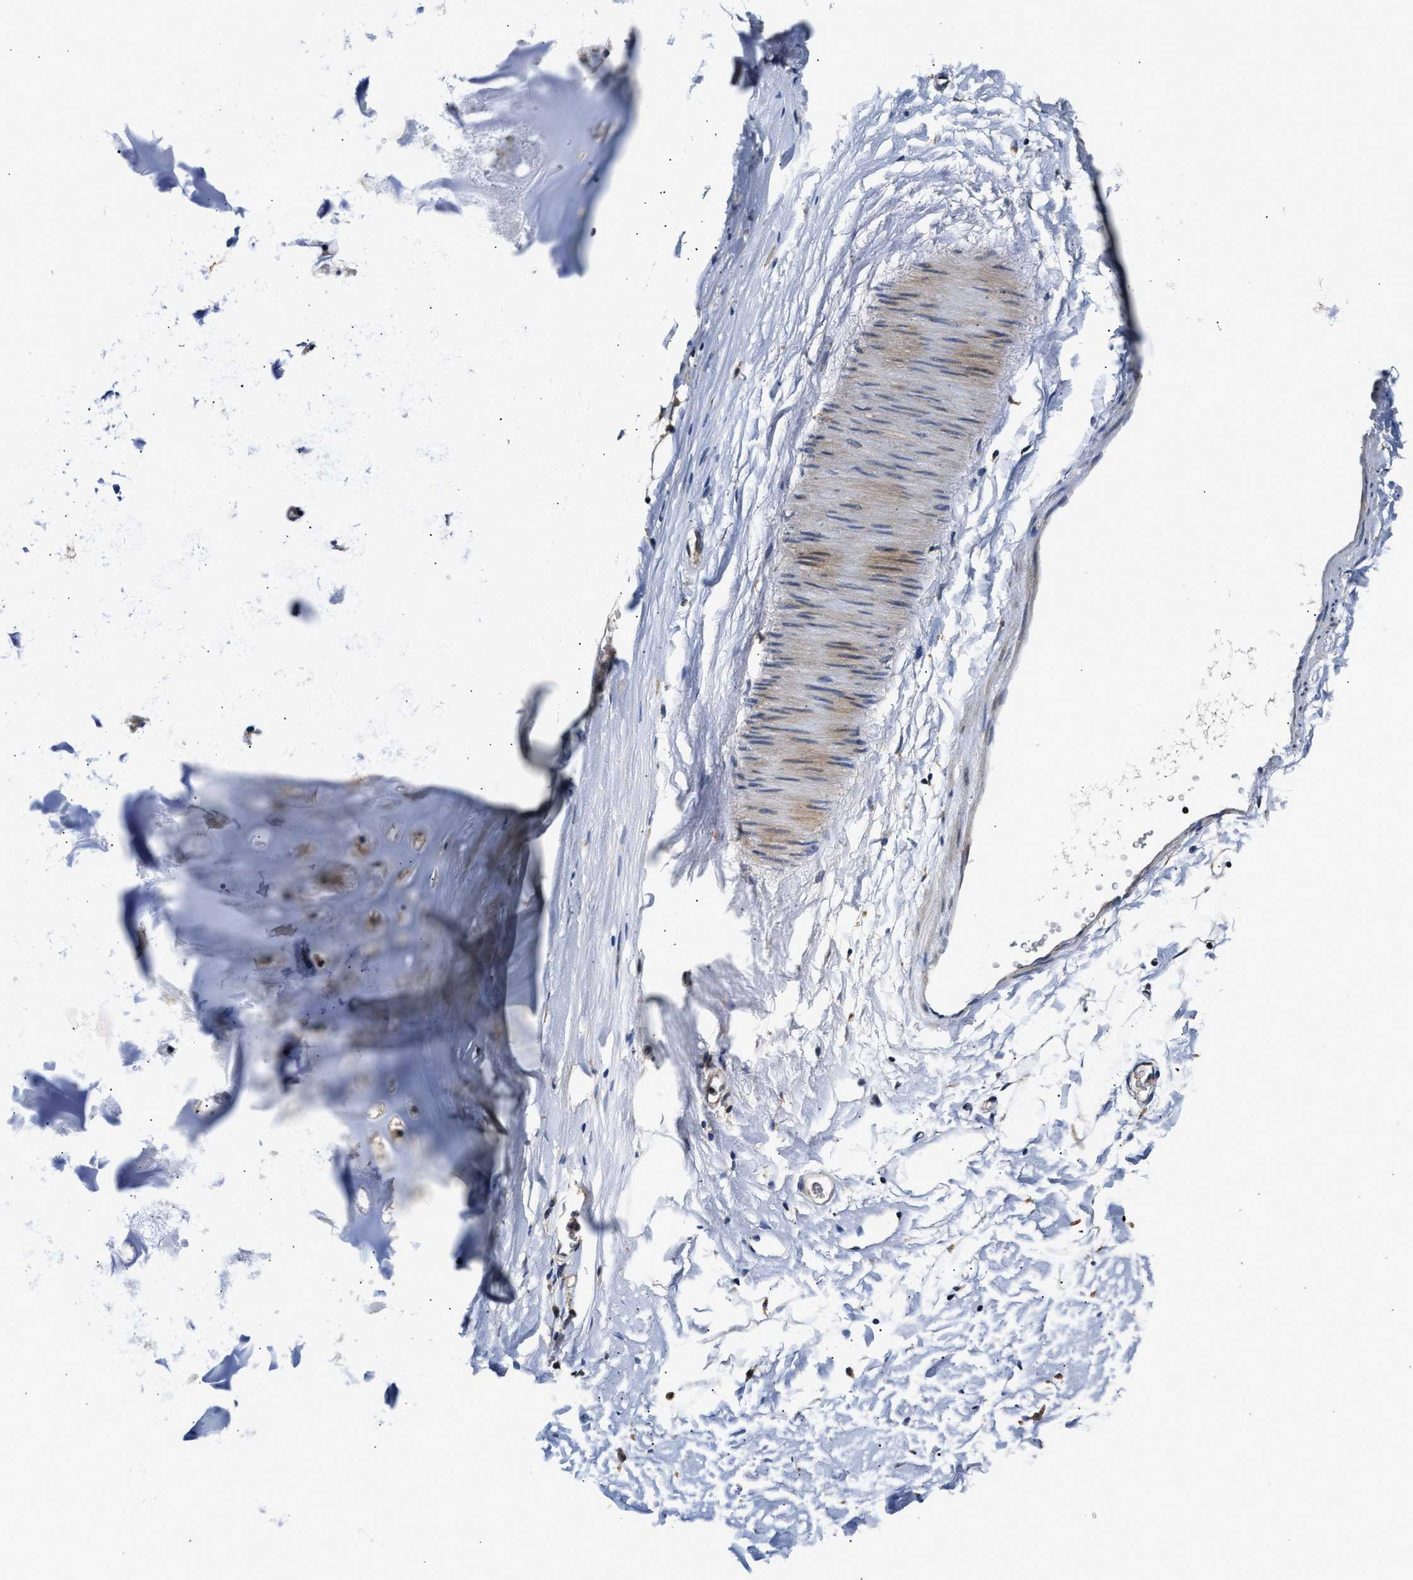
{"staining": {"intensity": "negative", "quantity": "none", "location": "none"}, "tissue": "adipose tissue", "cell_type": "Adipocytes", "image_type": "normal", "snomed": [{"axis": "morphology", "description": "Normal tissue, NOS"}, {"axis": "topography", "description": "Cartilage tissue"}, {"axis": "topography", "description": "Bronchus"}], "caption": "Photomicrograph shows no protein staining in adipocytes of benign adipose tissue. (IHC, brightfield microscopy, high magnification).", "gene": "TEX2", "patient": {"sex": "female", "age": 53}}